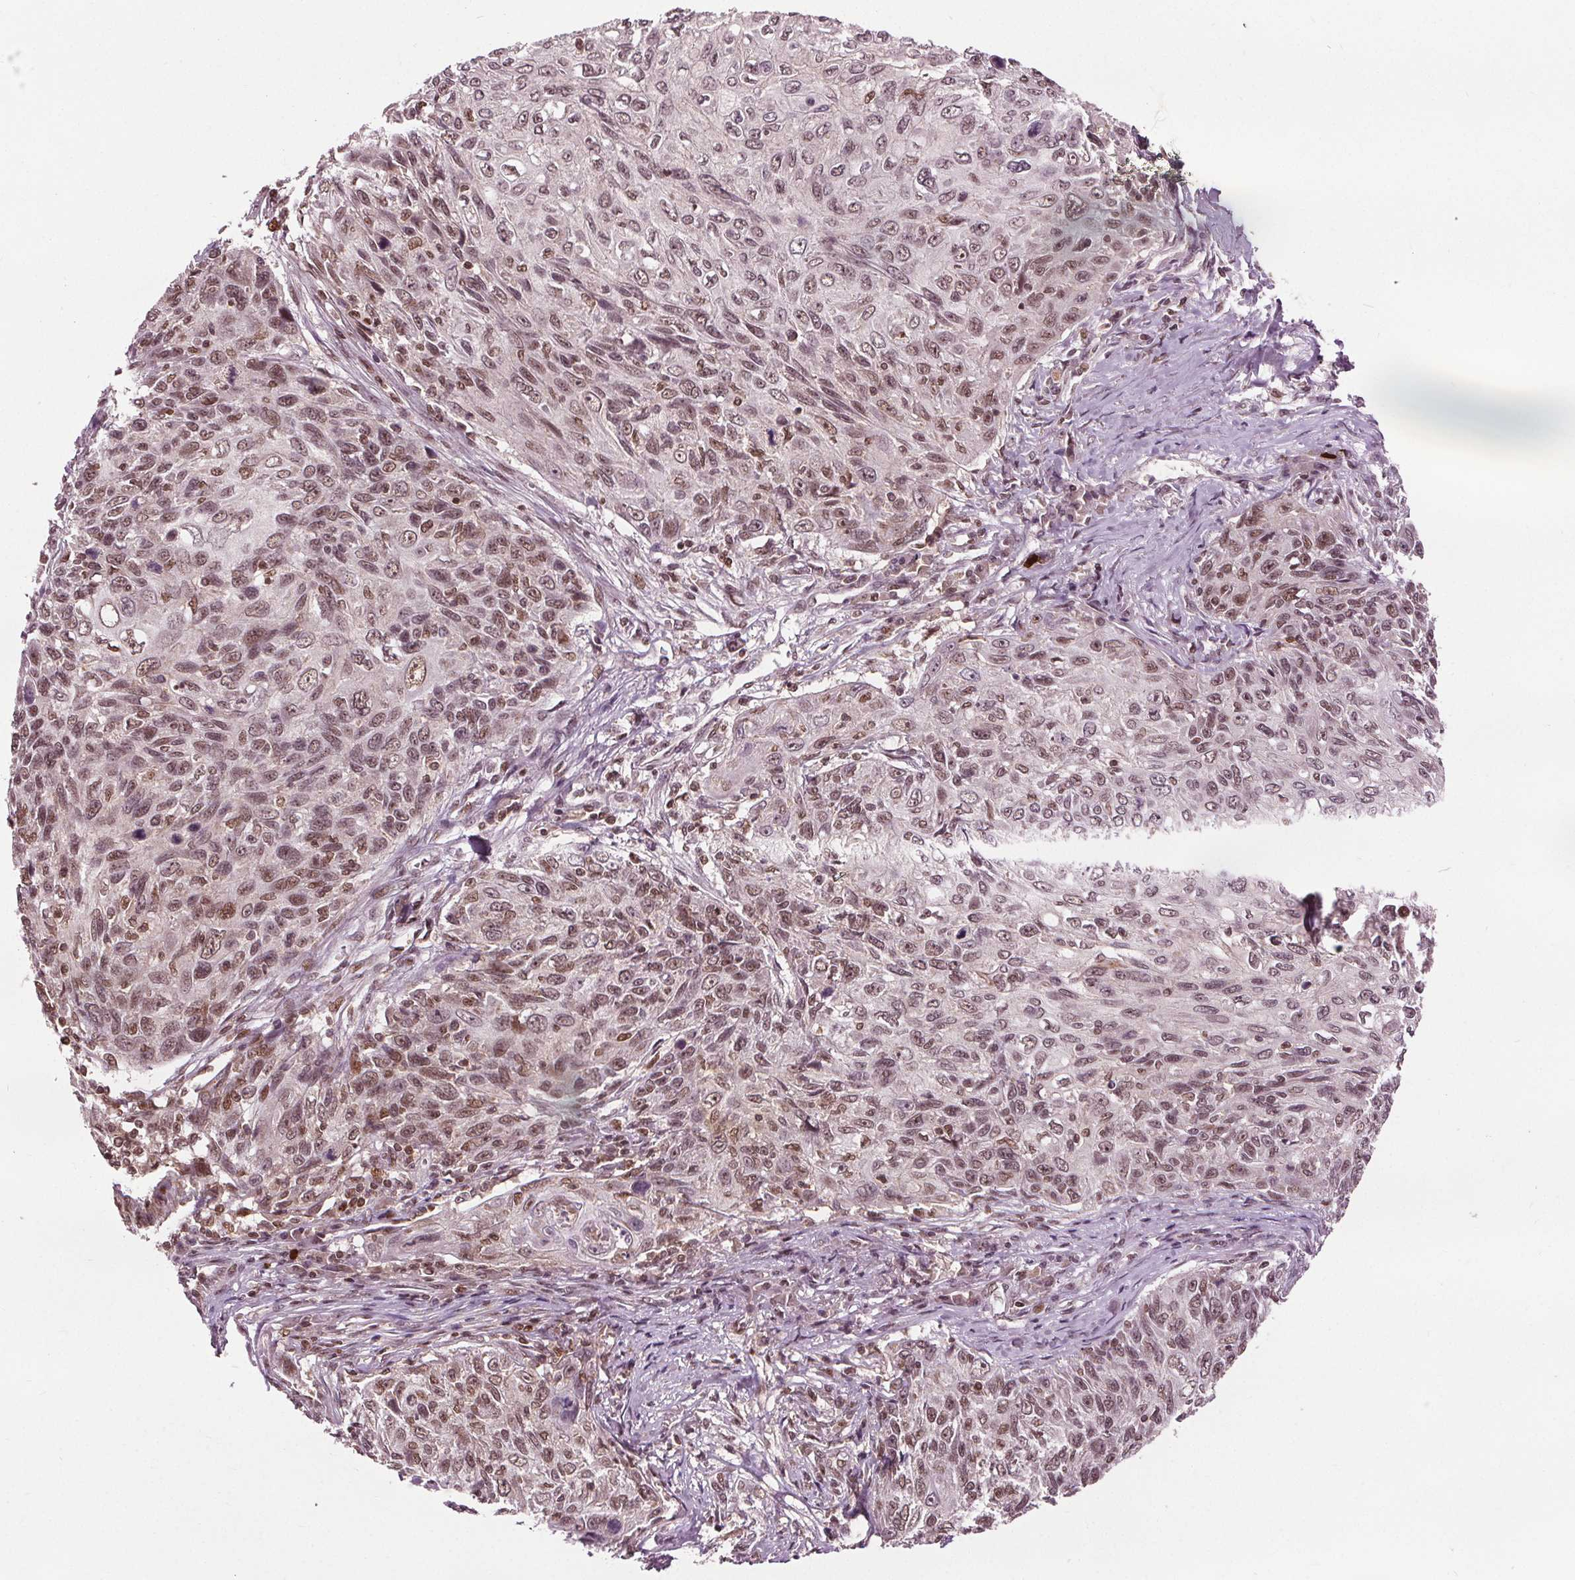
{"staining": {"intensity": "weak", "quantity": ">75%", "location": "nuclear"}, "tissue": "skin cancer", "cell_type": "Tumor cells", "image_type": "cancer", "snomed": [{"axis": "morphology", "description": "Squamous cell carcinoma, NOS"}, {"axis": "topography", "description": "Skin"}], "caption": "Immunohistochemical staining of human skin cancer shows low levels of weak nuclear protein expression in approximately >75% of tumor cells. (DAB (3,3'-diaminobenzidine) = brown stain, brightfield microscopy at high magnification).", "gene": "DDX11", "patient": {"sex": "male", "age": 92}}